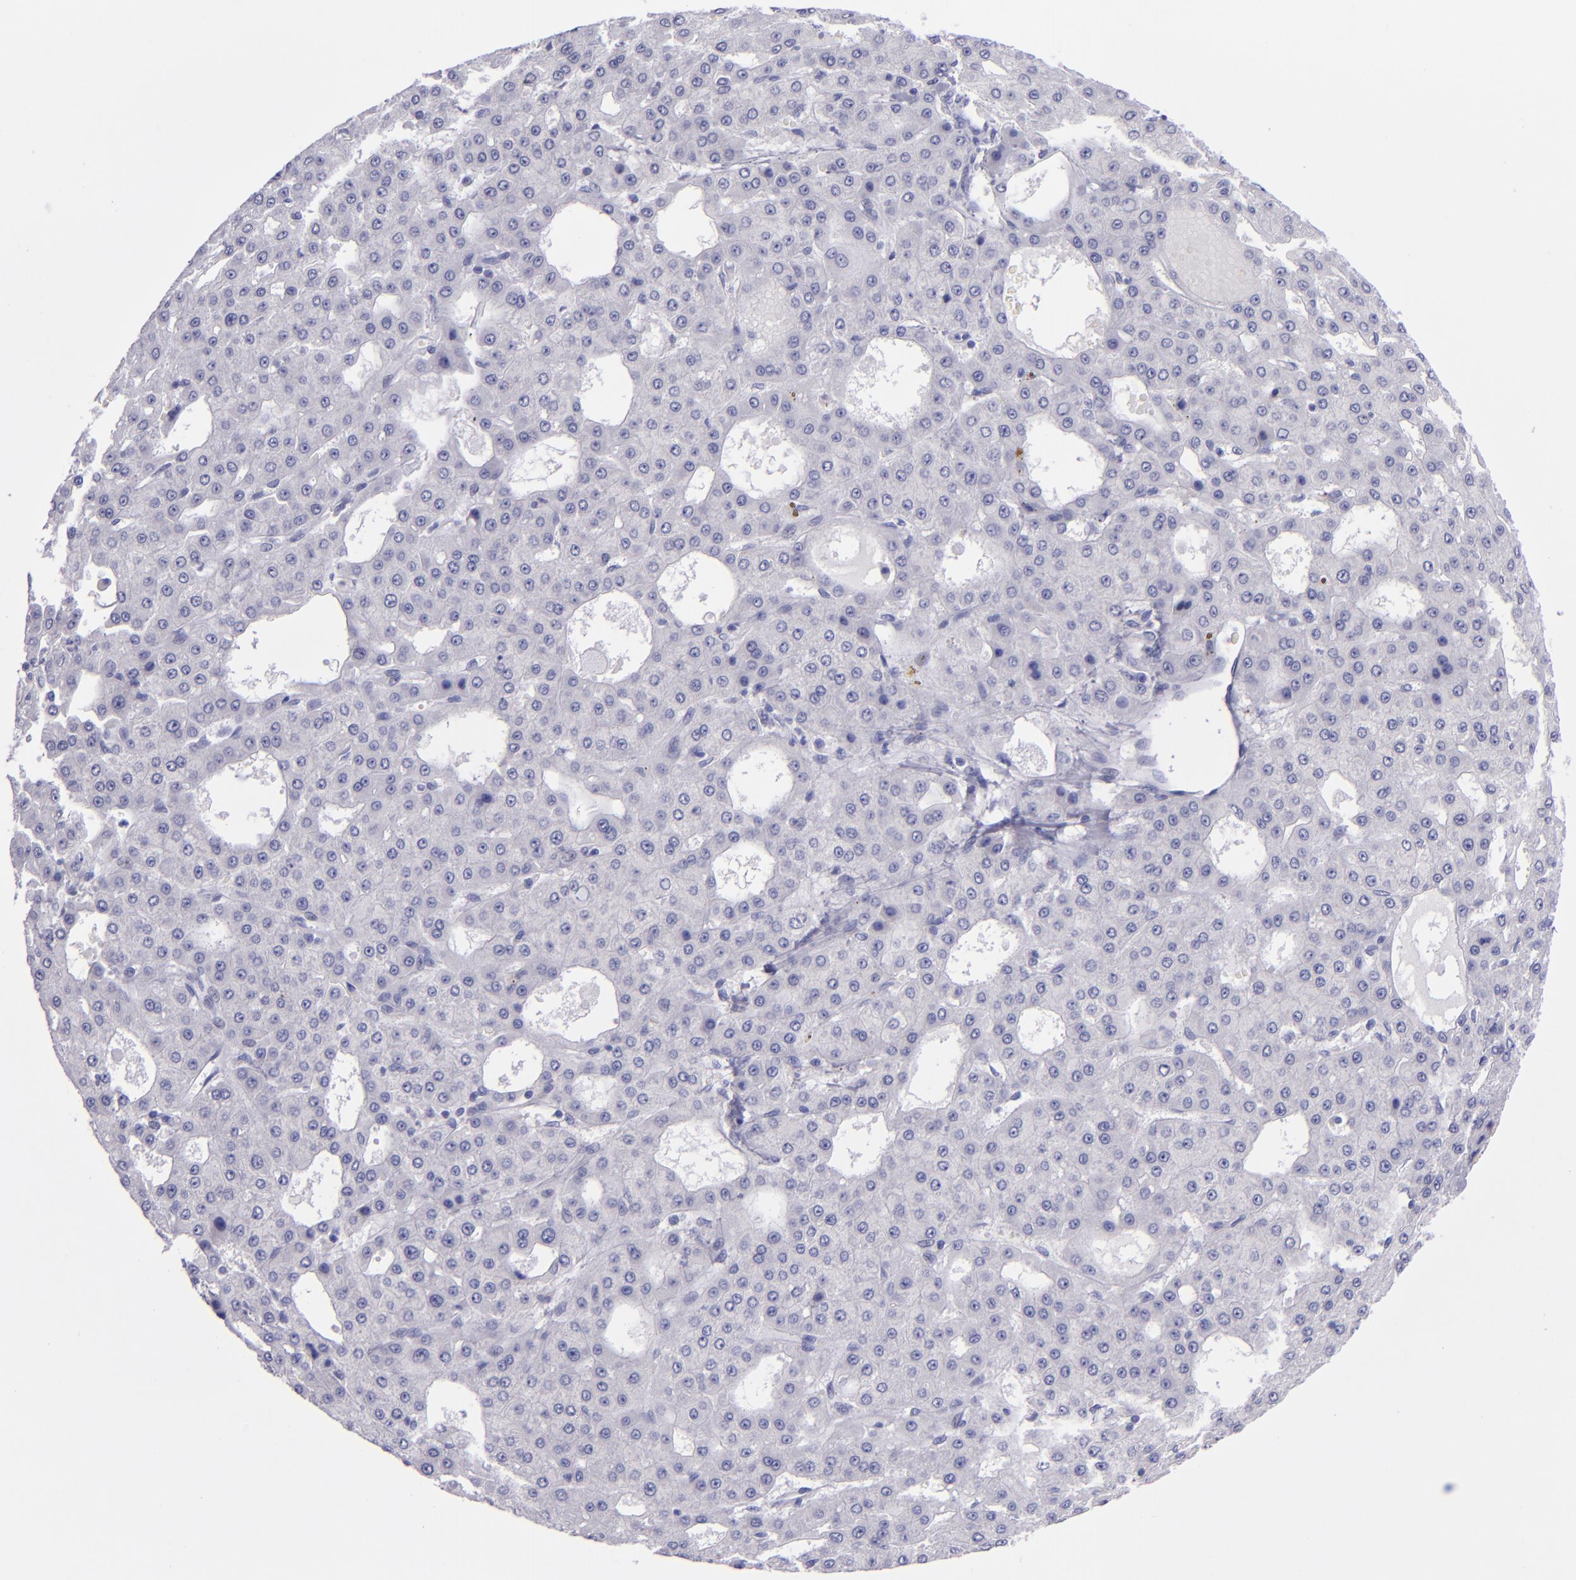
{"staining": {"intensity": "negative", "quantity": "none", "location": "none"}, "tissue": "liver cancer", "cell_type": "Tumor cells", "image_type": "cancer", "snomed": [{"axis": "morphology", "description": "Carcinoma, Hepatocellular, NOS"}, {"axis": "topography", "description": "Liver"}], "caption": "Immunohistochemistry (IHC) micrograph of human liver hepatocellular carcinoma stained for a protein (brown), which shows no expression in tumor cells.", "gene": "TNNT3", "patient": {"sex": "male", "age": 47}}